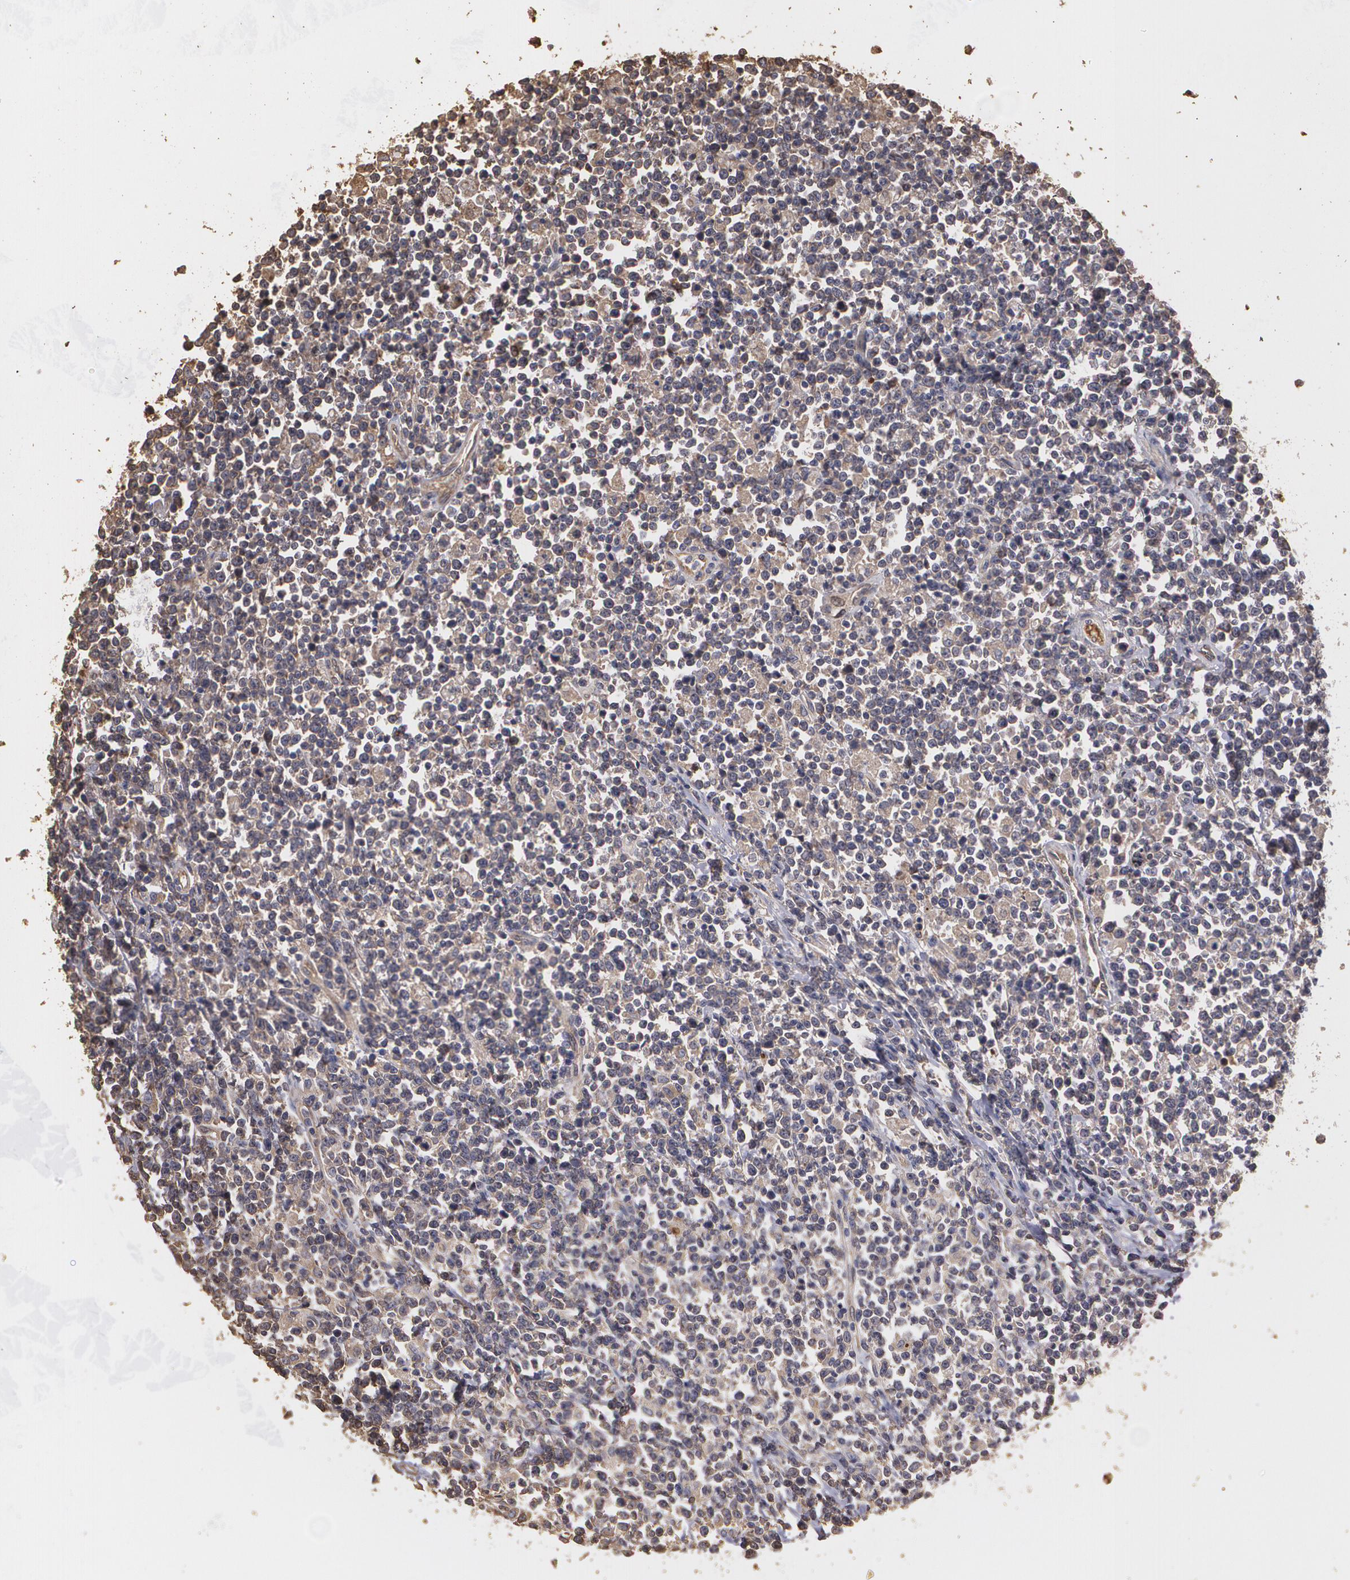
{"staining": {"intensity": "weak", "quantity": "25%-75%", "location": "cytoplasmic/membranous"}, "tissue": "lymphoma", "cell_type": "Tumor cells", "image_type": "cancer", "snomed": [{"axis": "morphology", "description": "Malignant lymphoma, non-Hodgkin's type, High grade"}, {"axis": "topography", "description": "Colon"}], "caption": "IHC photomicrograph of neoplastic tissue: human malignant lymphoma, non-Hodgkin's type (high-grade) stained using immunohistochemistry (IHC) demonstrates low levels of weak protein expression localized specifically in the cytoplasmic/membranous of tumor cells, appearing as a cytoplasmic/membranous brown color.", "gene": "PON1", "patient": {"sex": "male", "age": 82}}